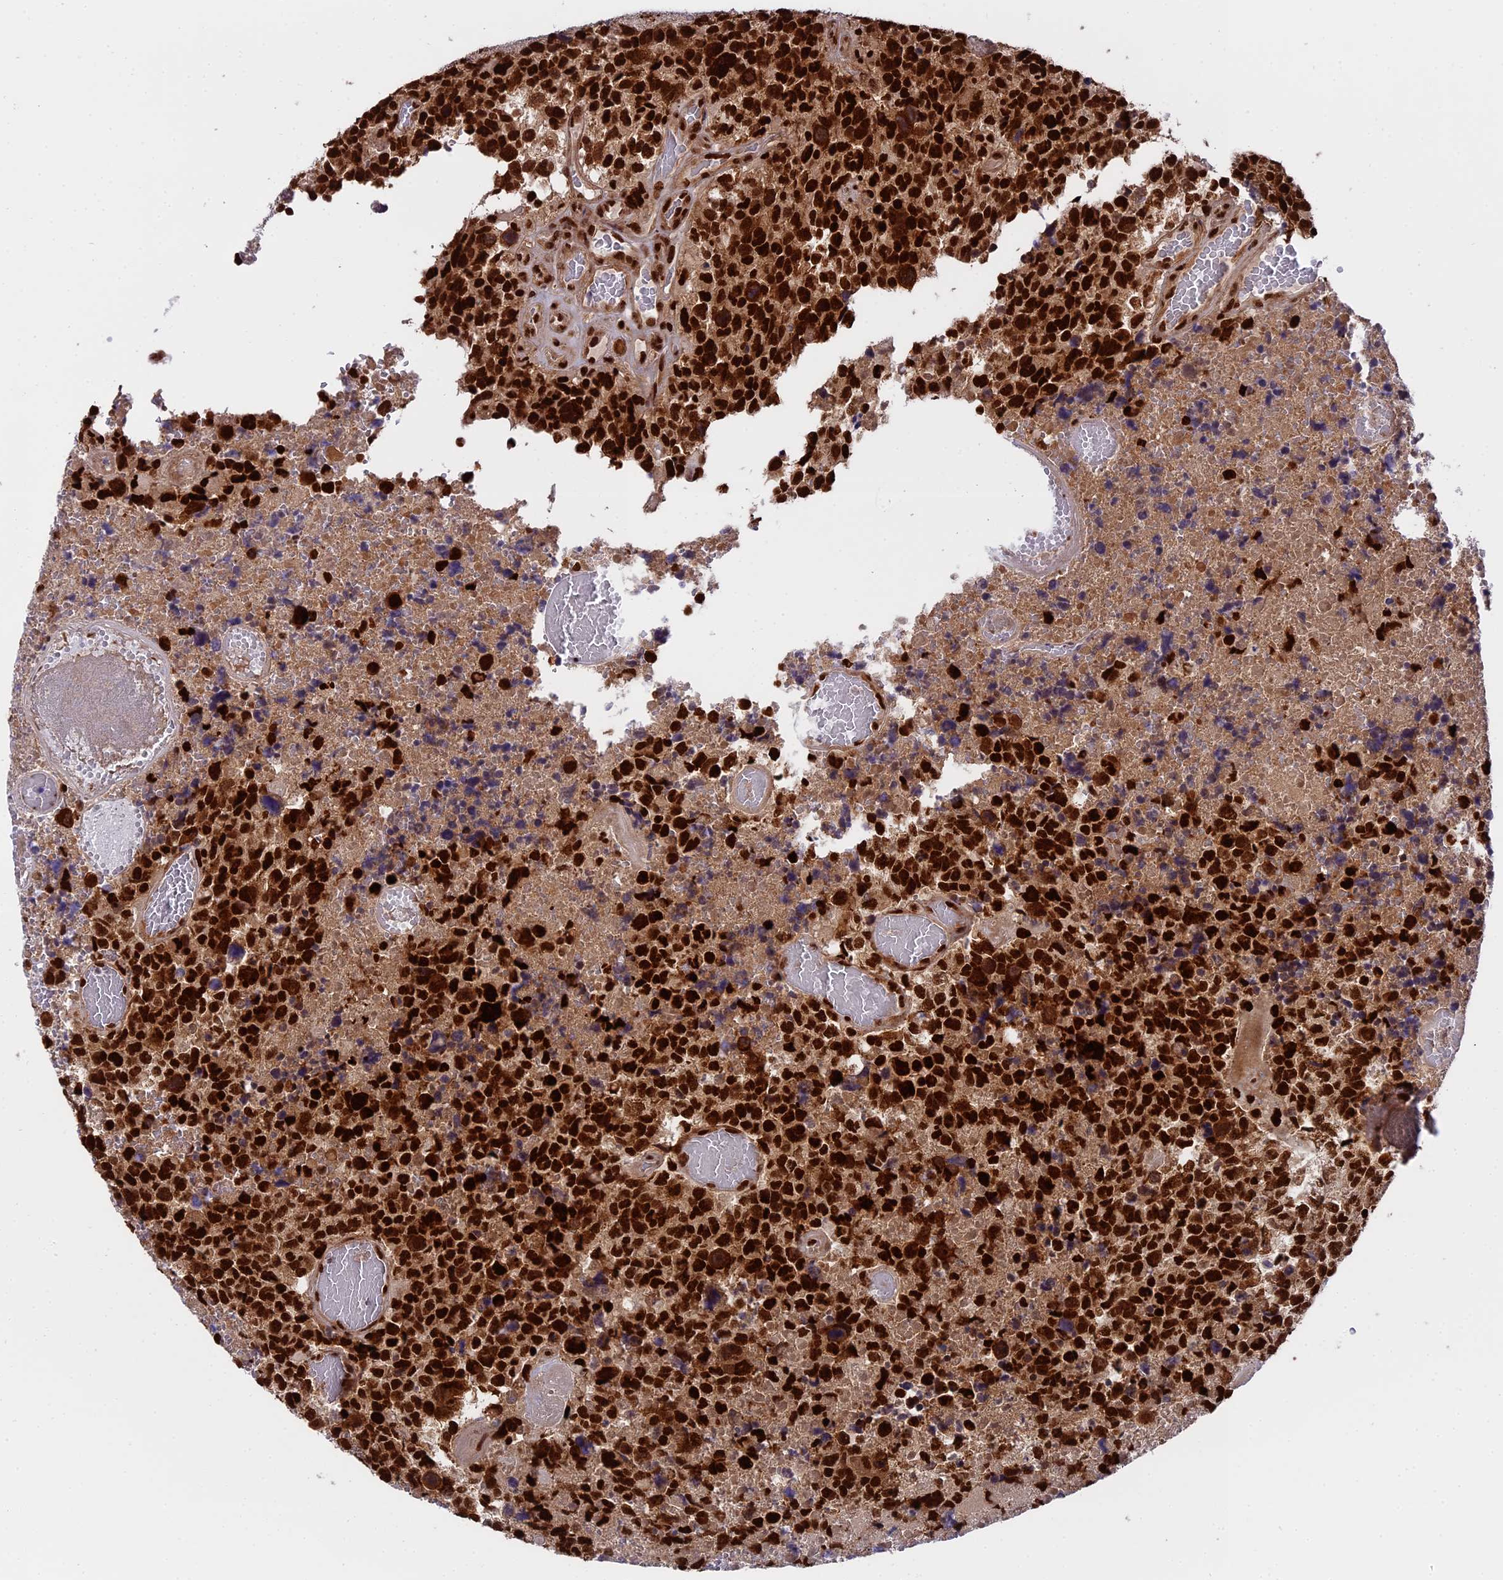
{"staining": {"intensity": "strong", "quantity": ">75%", "location": "cytoplasmic/membranous,nuclear"}, "tissue": "glioma", "cell_type": "Tumor cells", "image_type": "cancer", "snomed": [{"axis": "morphology", "description": "Glioma, malignant, High grade"}, {"axis": "topography", "description": "Brain"}], "caption": "The image exhibits staining of malignant glioma (high-grade), revealing strong cytoplasmic/membranous and nuclear protein expression (brown color) within tumor cells.", "gene": "RAMAC", "patient": {"sex": "male", "age": 69}}